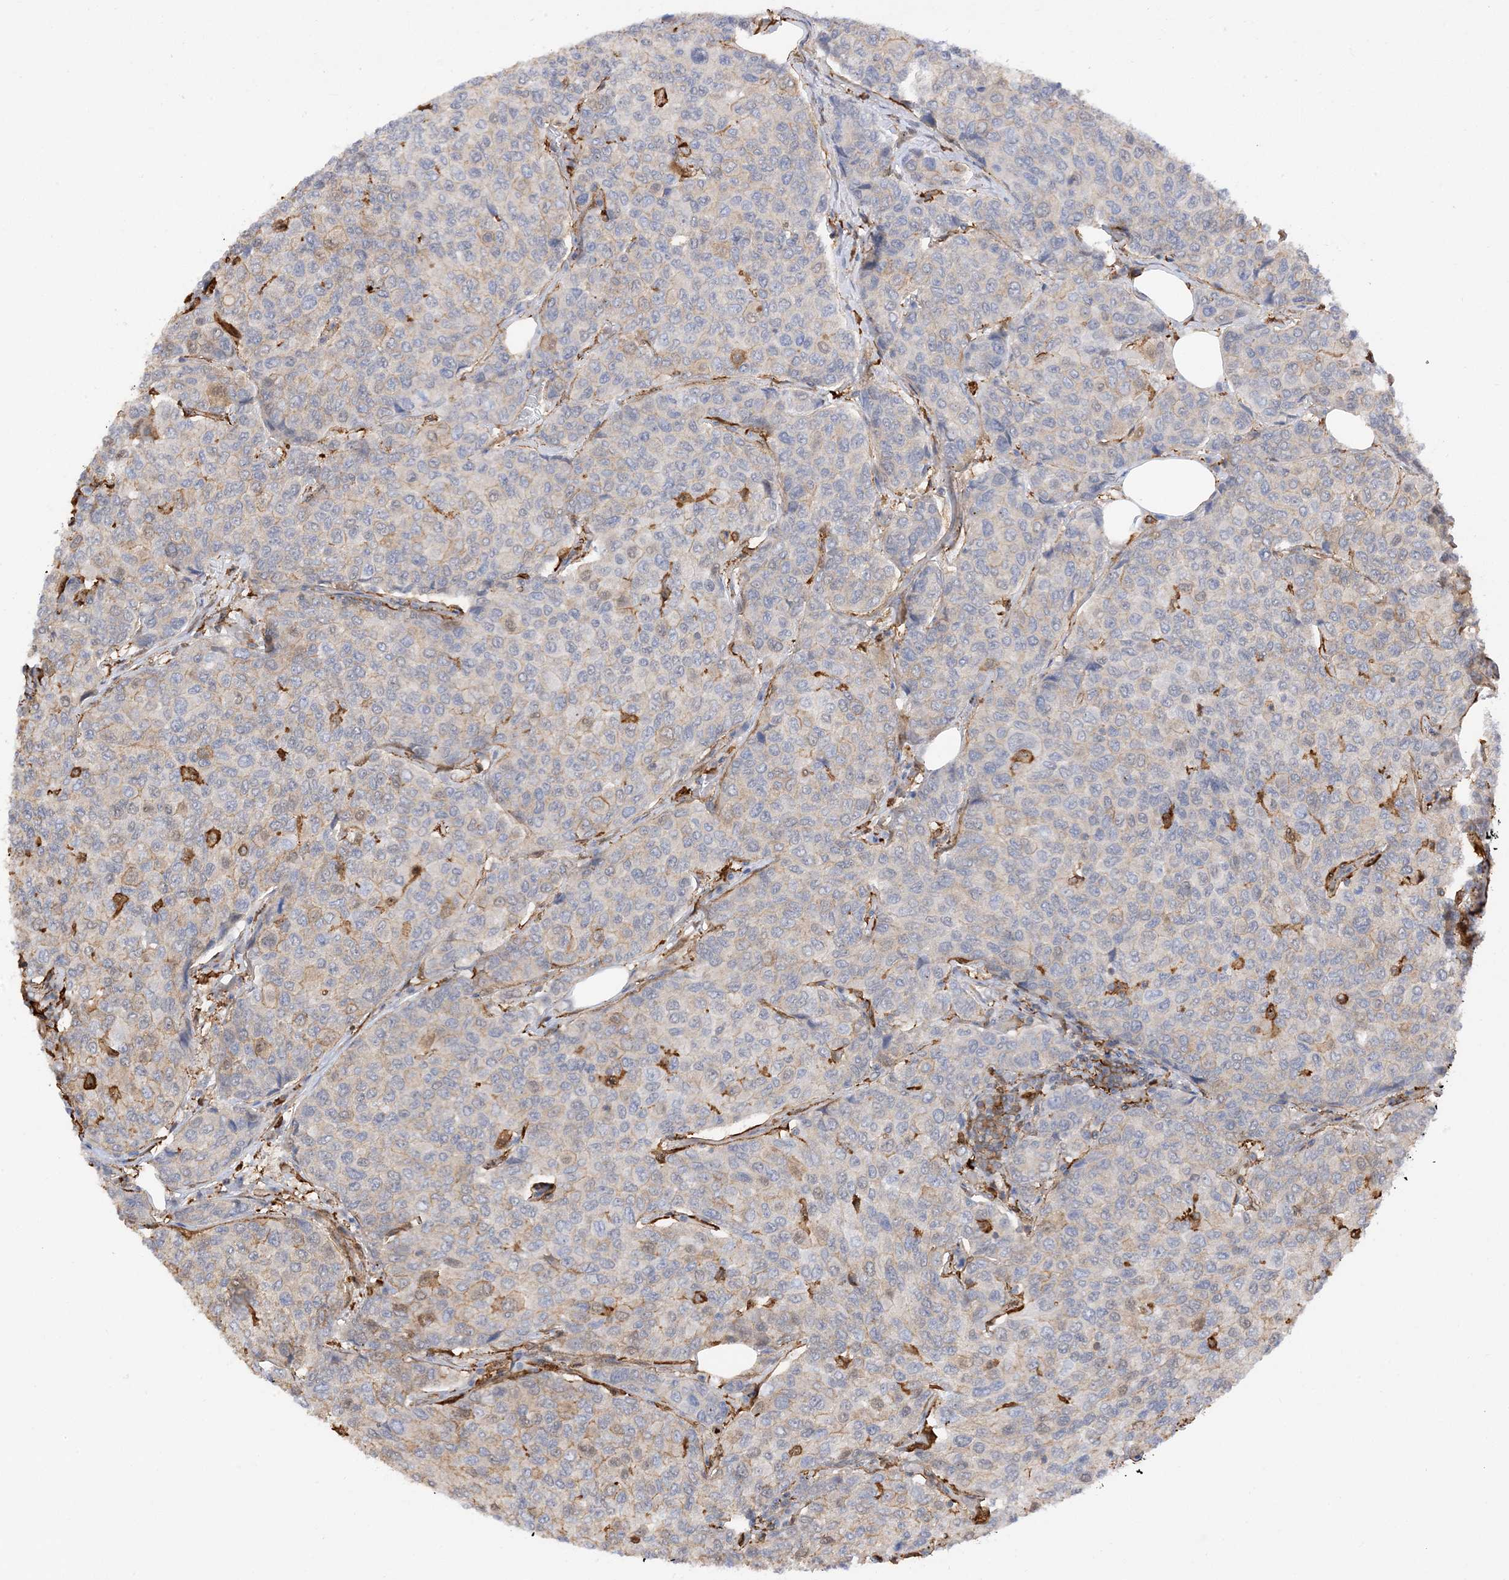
{"staining": {"intensity": "negative", "quantity": "none", "location": "none"}, "tissue": "breast cancer", "cell_type": "Tumor cells", "image_type": "cancer", "snomed": [{"axis": "morphology", "description": "Duct carcinoma"}, {"axis": "topography", "description": "Breast"}], "caption": "Immunohistochemistry micrograph of neoplastic tissue: intraductal carcinoma (breast) stained with DAB (3,3'-diaminobenzidine) demonstrates no significant protein expression in tumor cells.", "gene": "PHACTR2", "patient": {"sex": "female", "age": 55}}